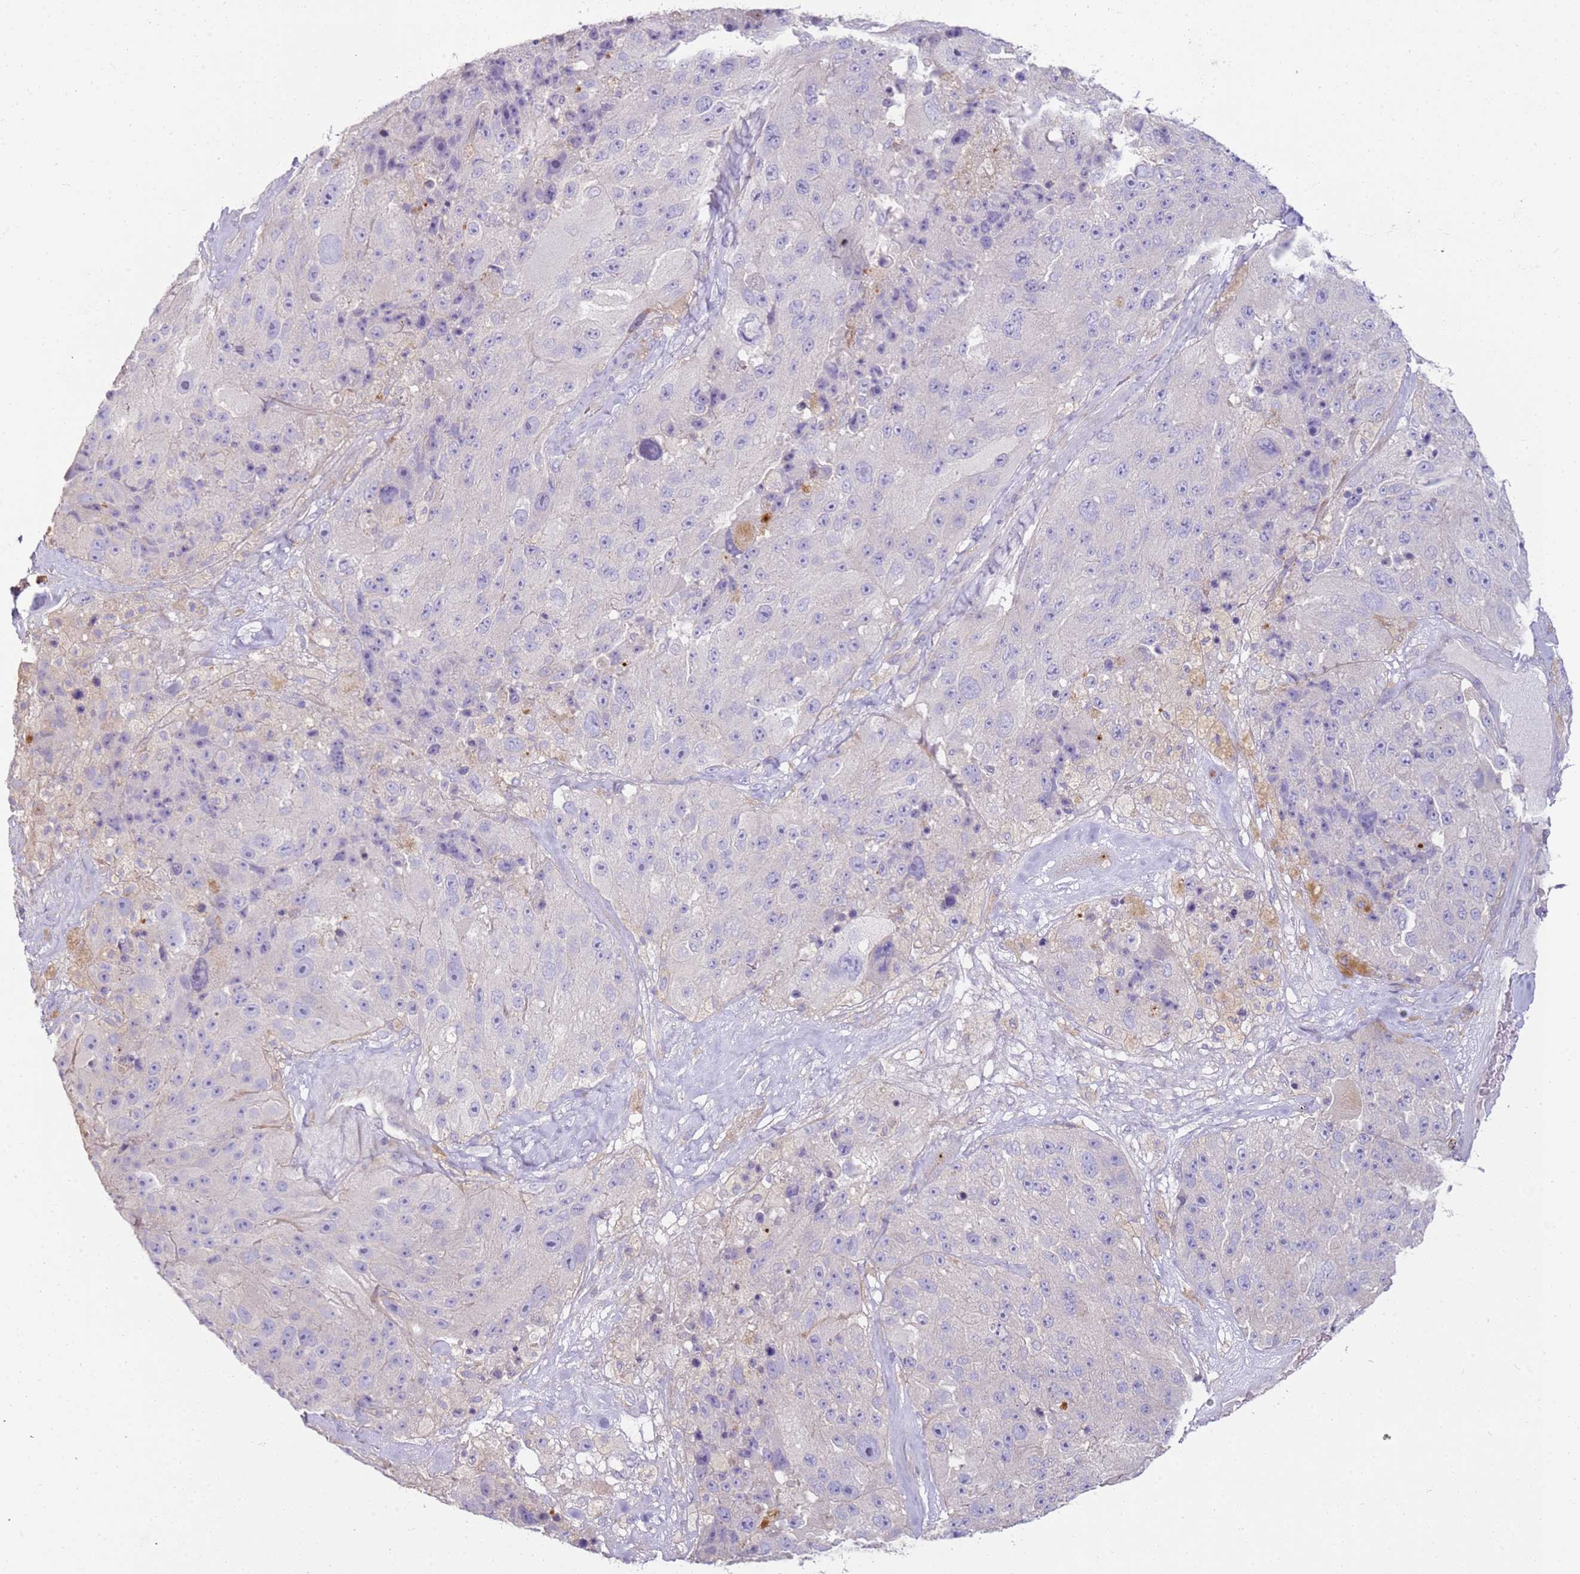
{"staining": {"intensity": "negative", "quantity": "none", "location": "none"}, "tissue": "melanoma", "cell_type": "Tumor cells", "image_type": "cancer", "snomed": [{"axis": "morphology", "description": "Malignant melanoma, Metastatic site"}, {"axis": "topography", "description": "Lymph node"}], "caption": "Malignant melanoma (metastatic site) was stained to show a protein in brown. There is no significant positivity in tumor cells. (DAB (3,3'-diaminobenzidine) immunohistochemistry (IHC) with hematoxylin counter stain).", "gene": "FPR1", "patient": {"sex": "male", "age": 62}}